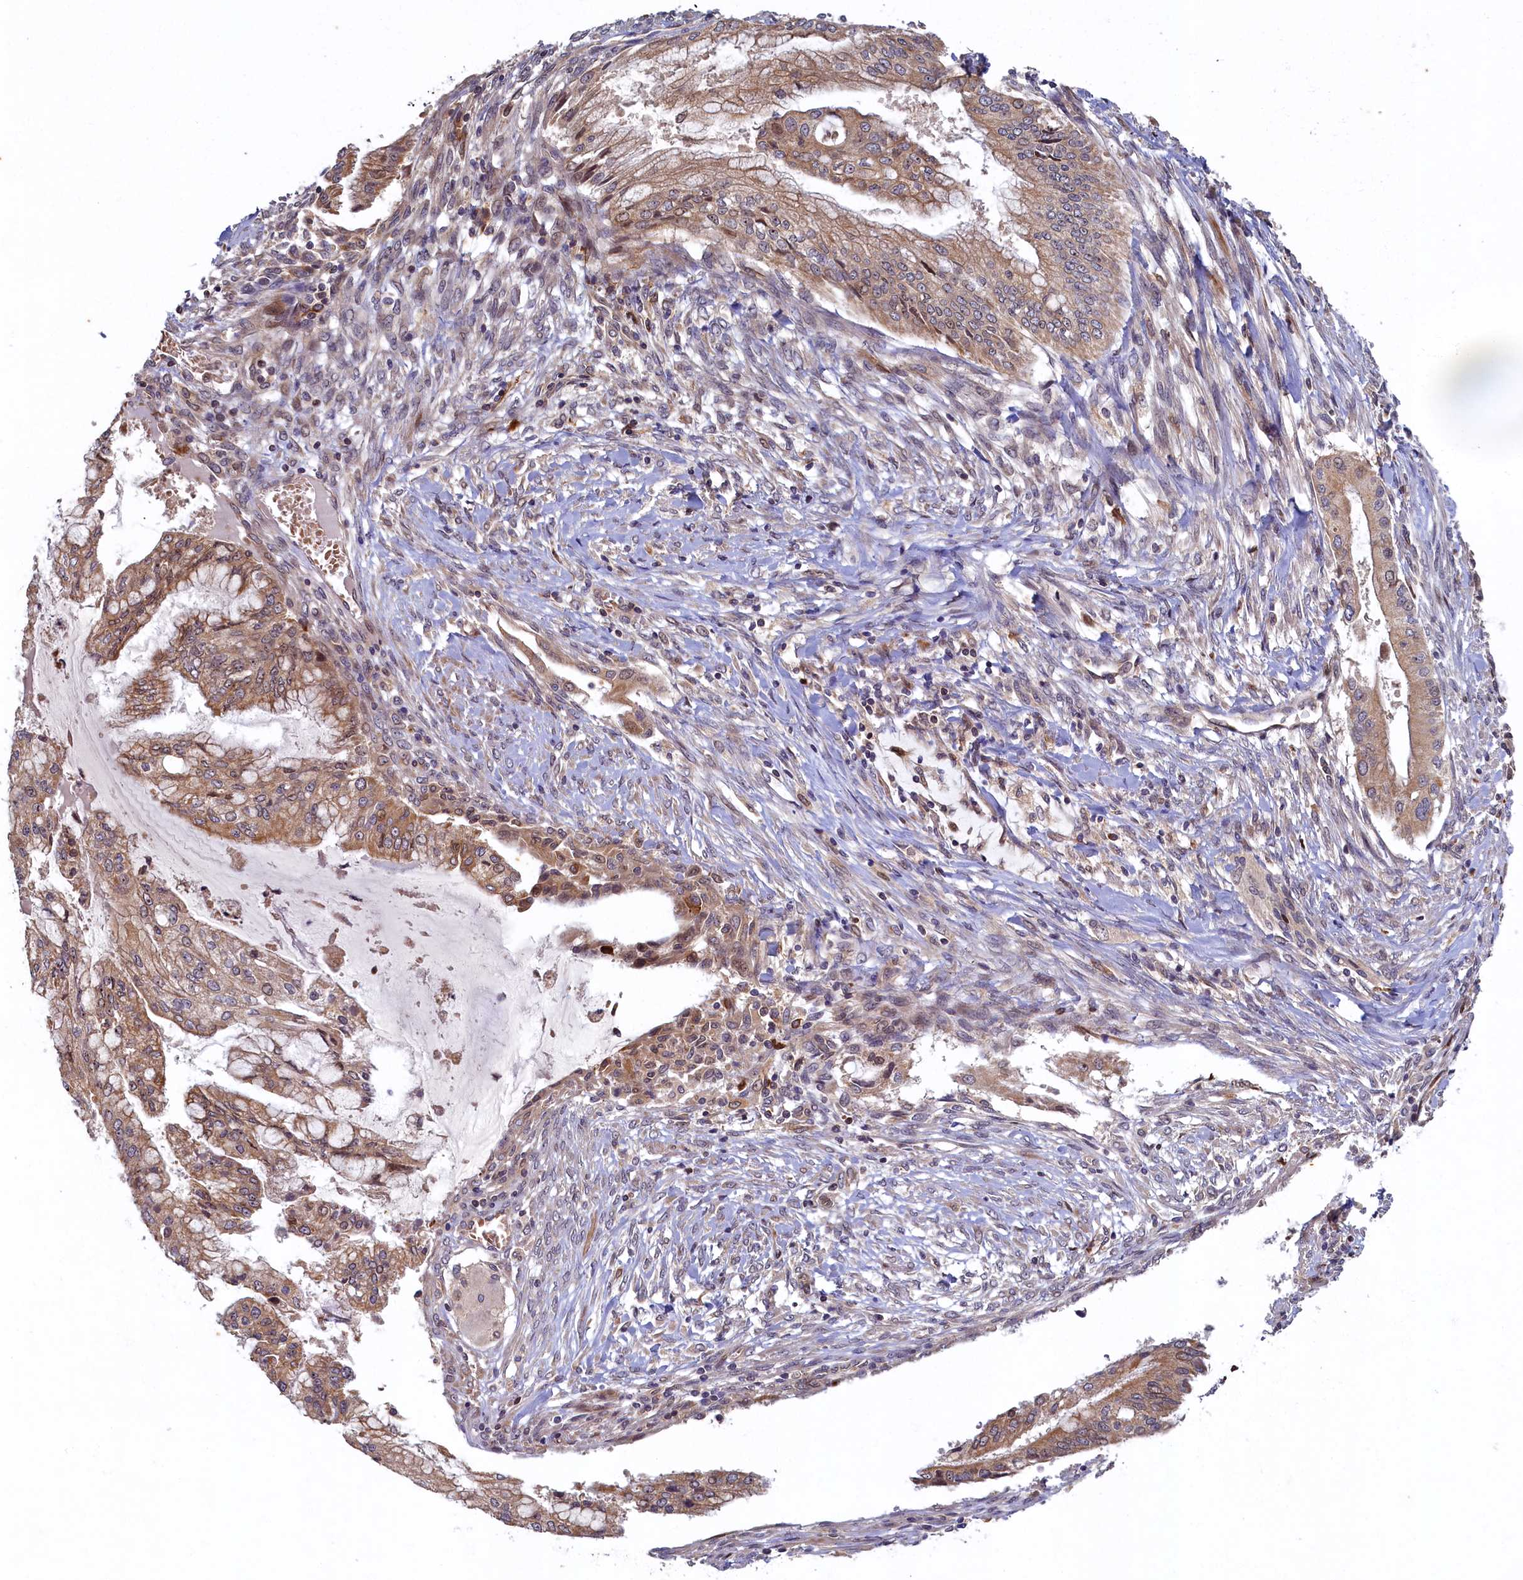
{"staining": {"intensity": "moderate", "quantity": ">75%", "location": "cytoplasmic/membranous"}, "tissue": "pancreatic cancer", "cell_type": "Tumor cells", "image_type": "cancer", "snomed": [{"axis": "morphology", "description": "Adenocarcinoma, NOS"}, {"axis": "topography", "description": "Pancreas"}], "caption": "Human pancreatic adenocarcinoma stained with a brown dye displays moderate cytoplasmic/membranous positive positivity in about >75% of tumor cells.", "gene": "CEP20", "patient": {"sex": "male", "age": 46}}